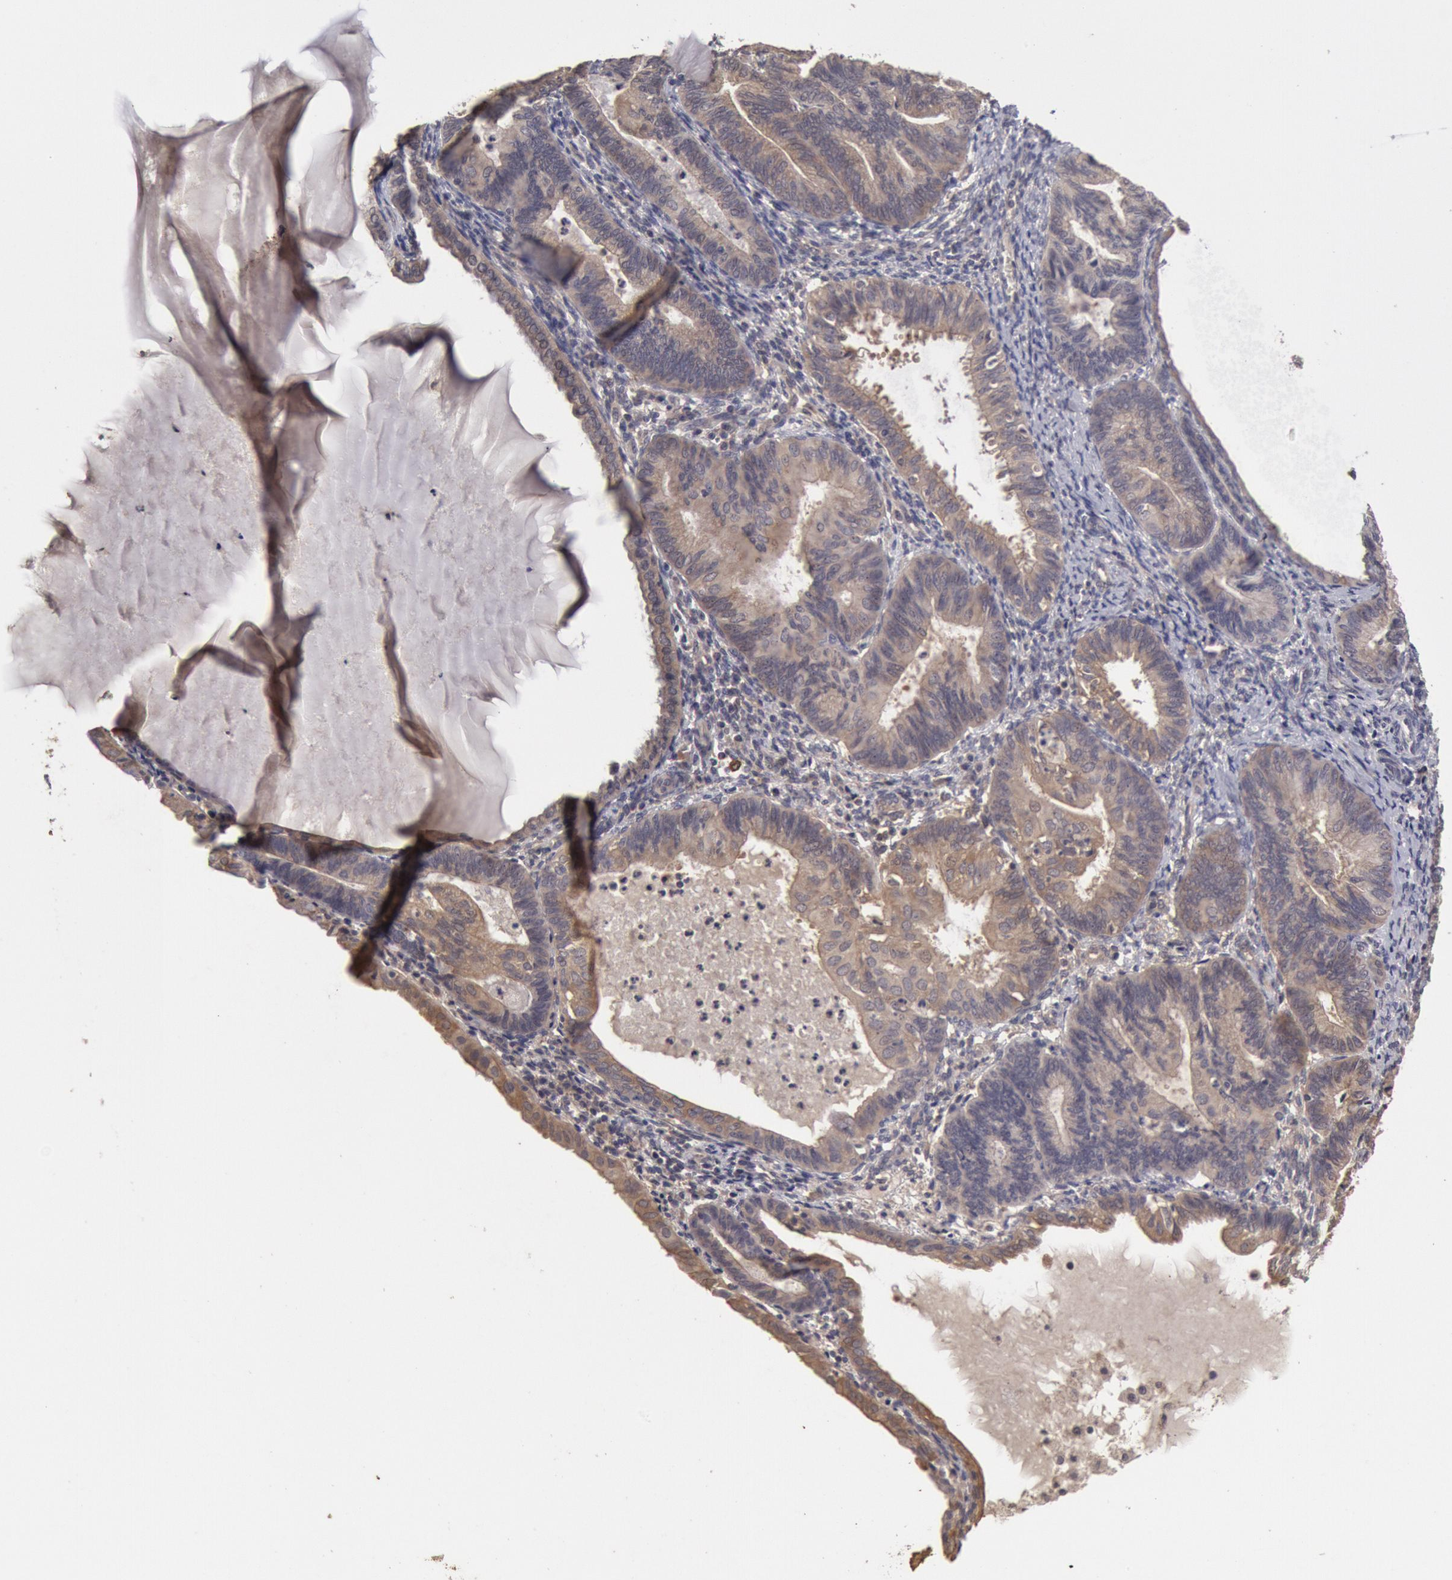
{"staining": {"intensity": "weak", "quantity": ">75%", "location": "cytoplasmic/membranous"}, "tissue": "endometrial cancer", "cell_type": "Tumor cells", "image_type": "cancer", "snomed": [{"axis": "morphology", "description": "Adenocarcinoma, NOS"}, {"axis": "topography", "description": "Endometrium"}], "caption": "A micrograph showing weak cytoplasmic/membranous positivity in about >75% of tumor cells in endometrial adenocarcinoma, as visualized by brown immunohistochemical staining.", "gene": "ZFP36L1", "patient": {"sex": "female", "age": 63}}